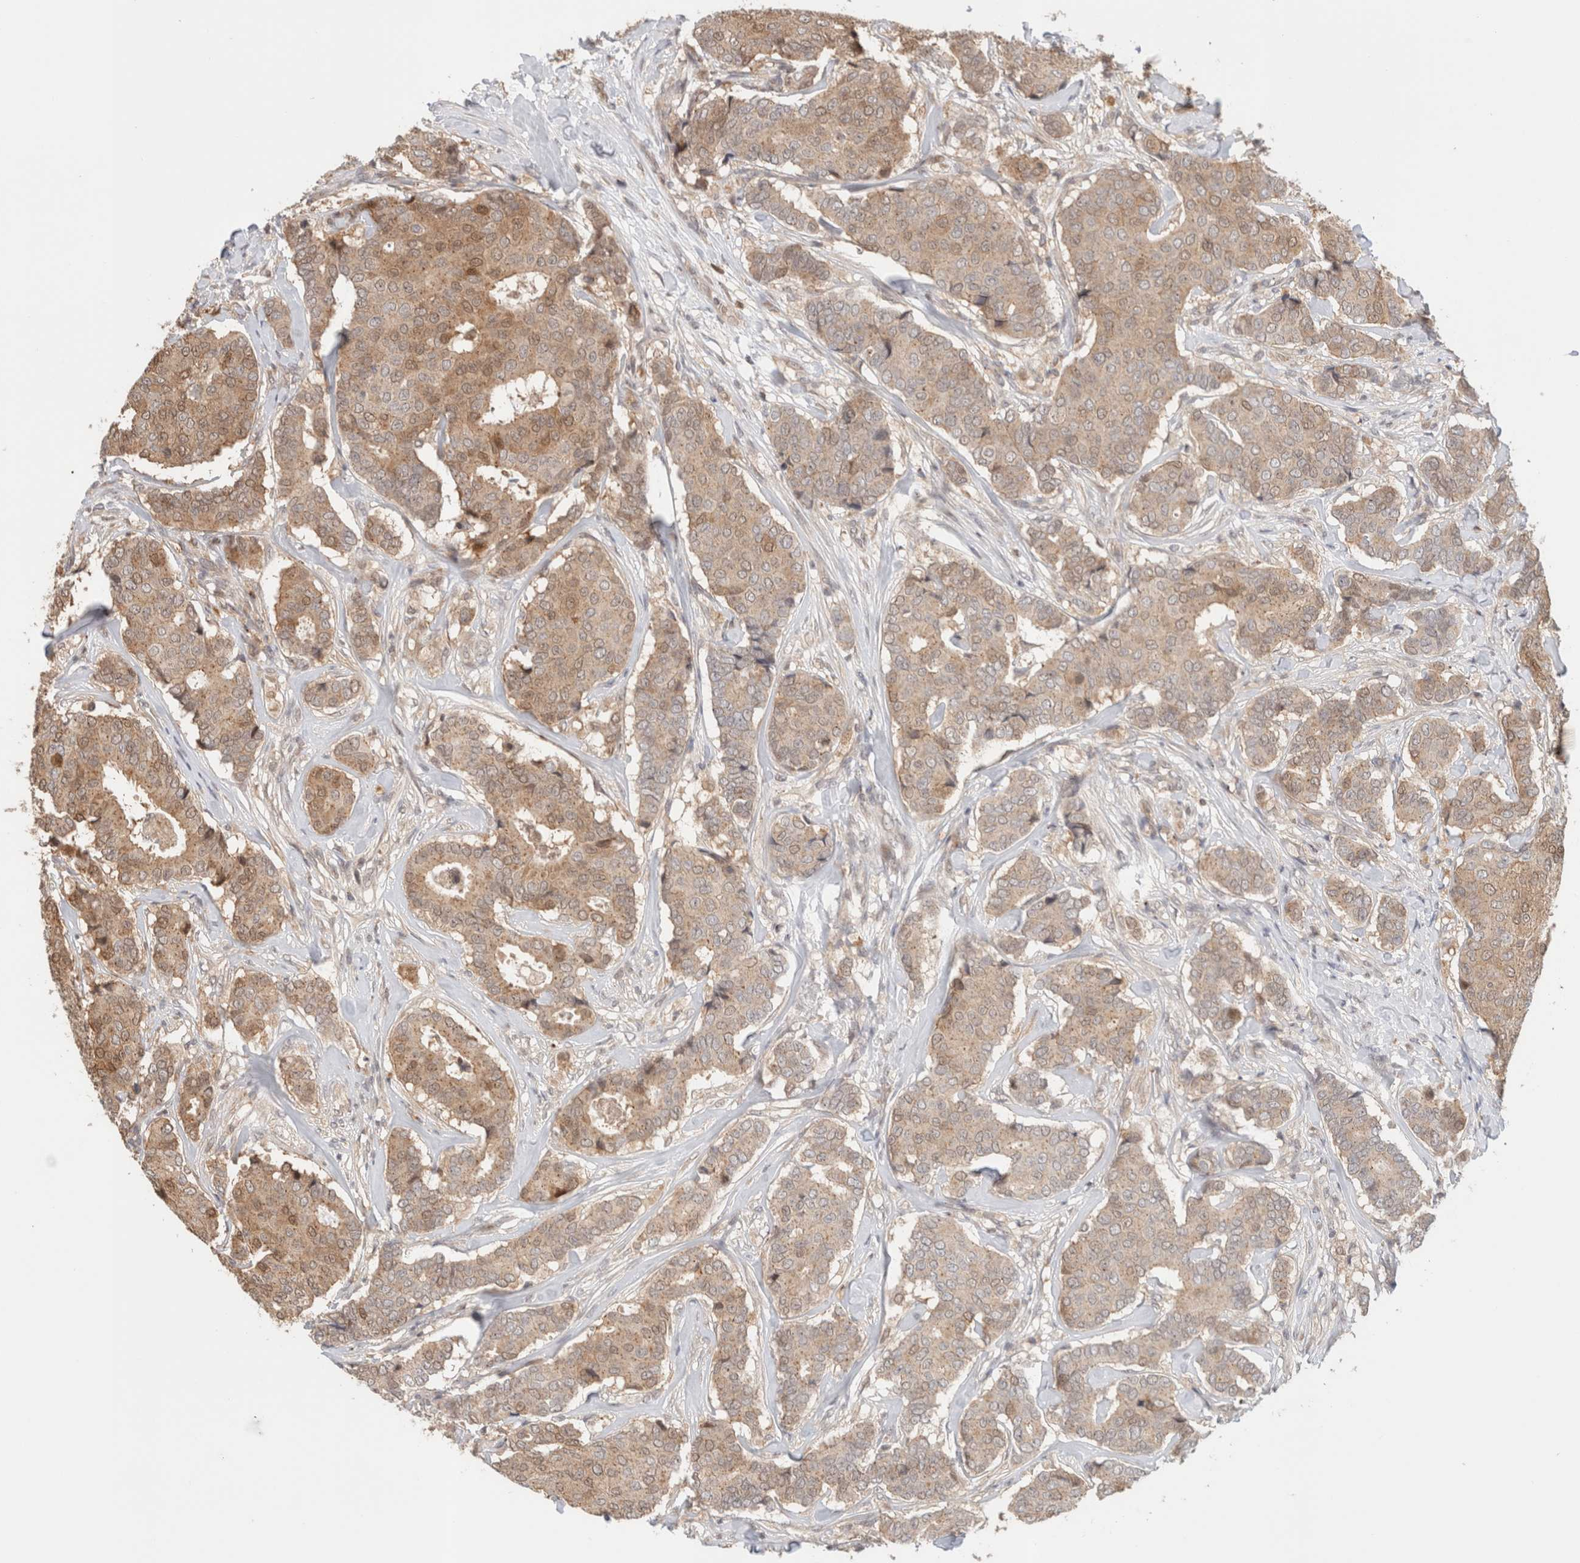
{"staining": {"intensity": "weak", "quantity": ">75%", "location": "cytoplasmic/membranous"}, "tissue": "breast cancer", "cell_type": "Tumor cells", "image_type": "cancer", "snomed": [{"axis": "morphology", "description": "Duct carcinoma"}, {"axis": "topography", "description": "Breast"}], "caption": "Immunohistochemistry (DAB) staining of human breast infiltrating ductal carcinoma exhibits weak cytoplasmic/membranous protein staining in approximately >75% of tumor cells.", "gene": "OTUD6B", "patient": {"sex": "female", "age": 75}}